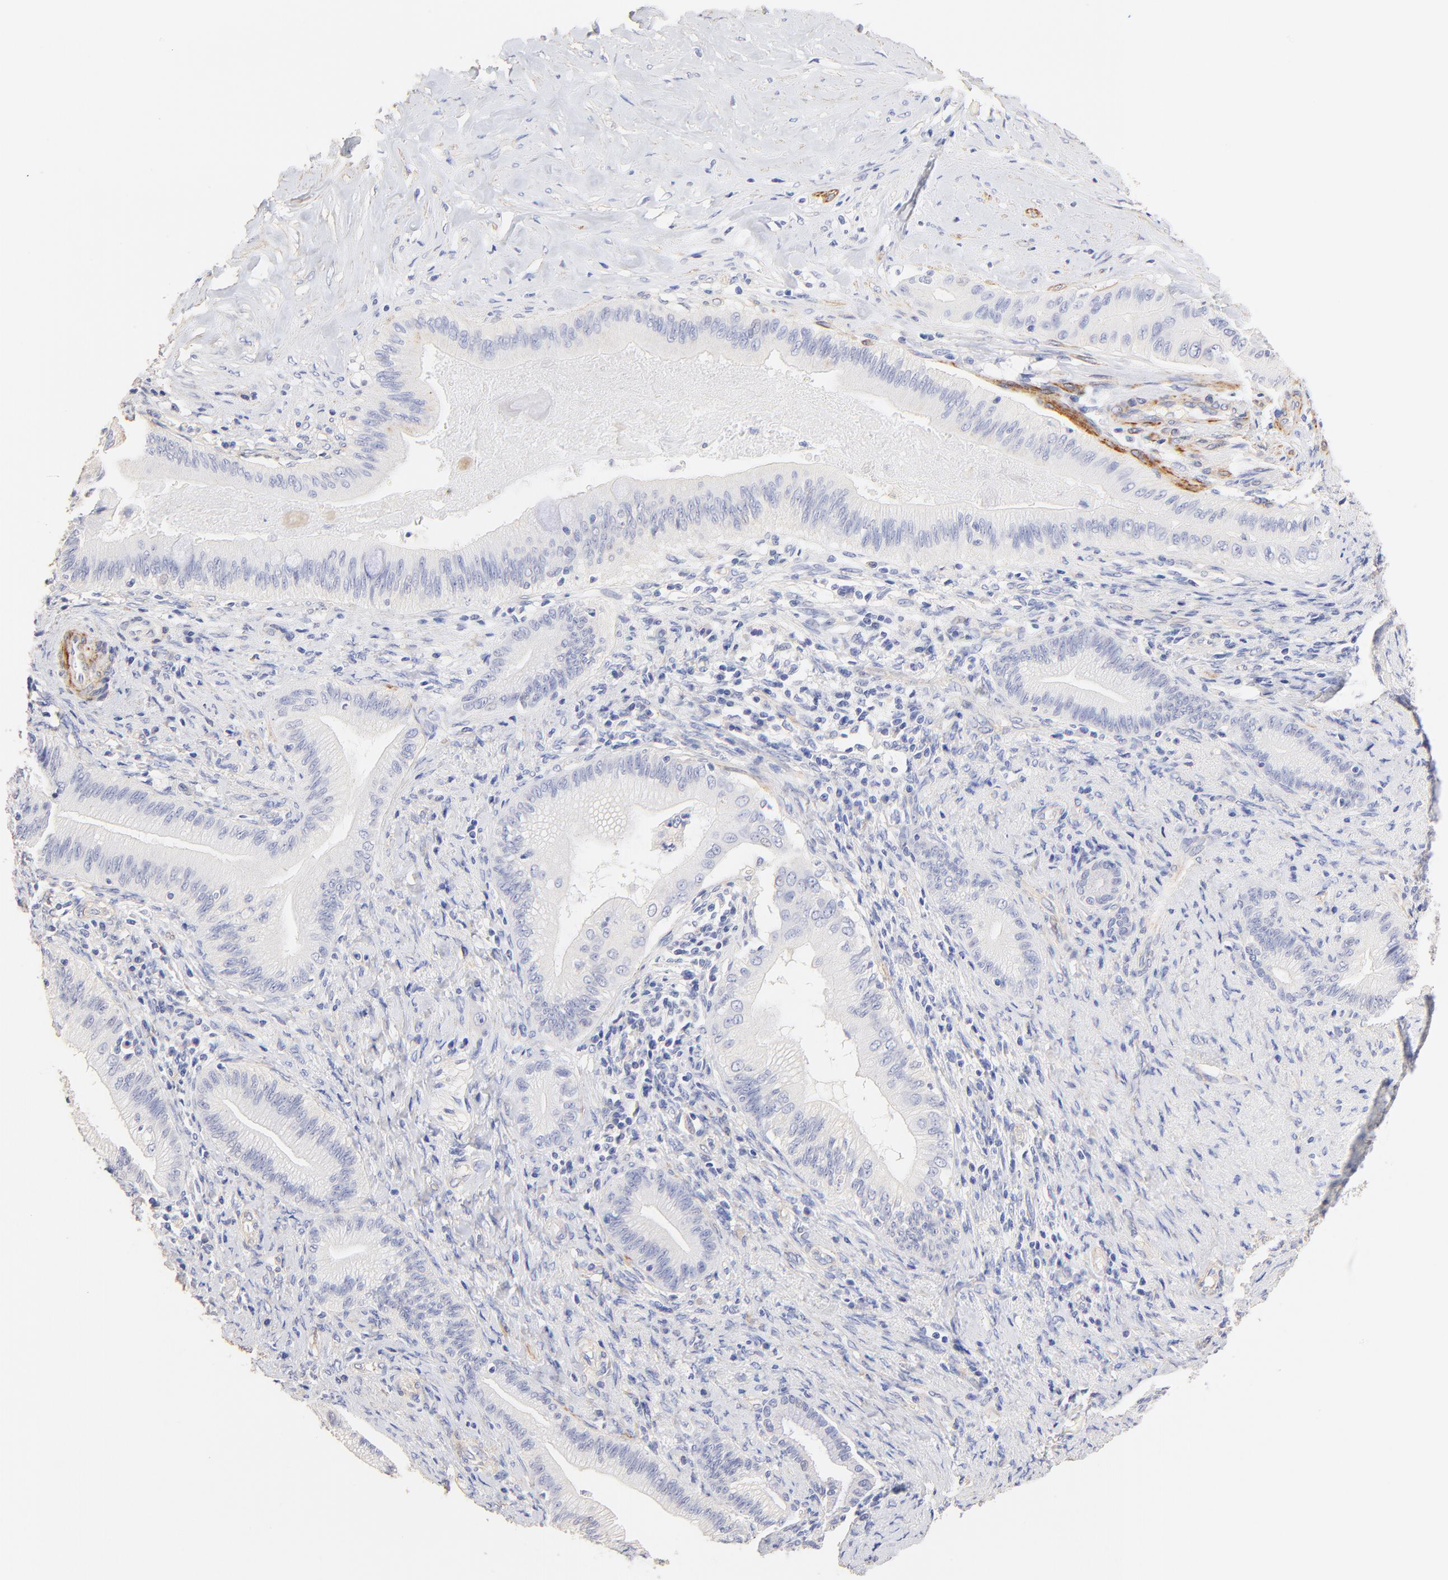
{"staining": {"intensity": "negative", "quantity": "none", "location": "none"}, "tissue": "liver cancer", "cell_type": "Tumor cells", "image_type": "cancer", "snomed": [{"axis": "morphology", "description": "Cholangiocarcinoma"}, {"axis": "topography", "description": "Liver"}], "caption": "Immunohistochemistry of cholangiocarcinoma (liver) displays no positivity in tumor cells.", "gene": "ACTRT1", "patient": {"sex": "male", "age": 58}}